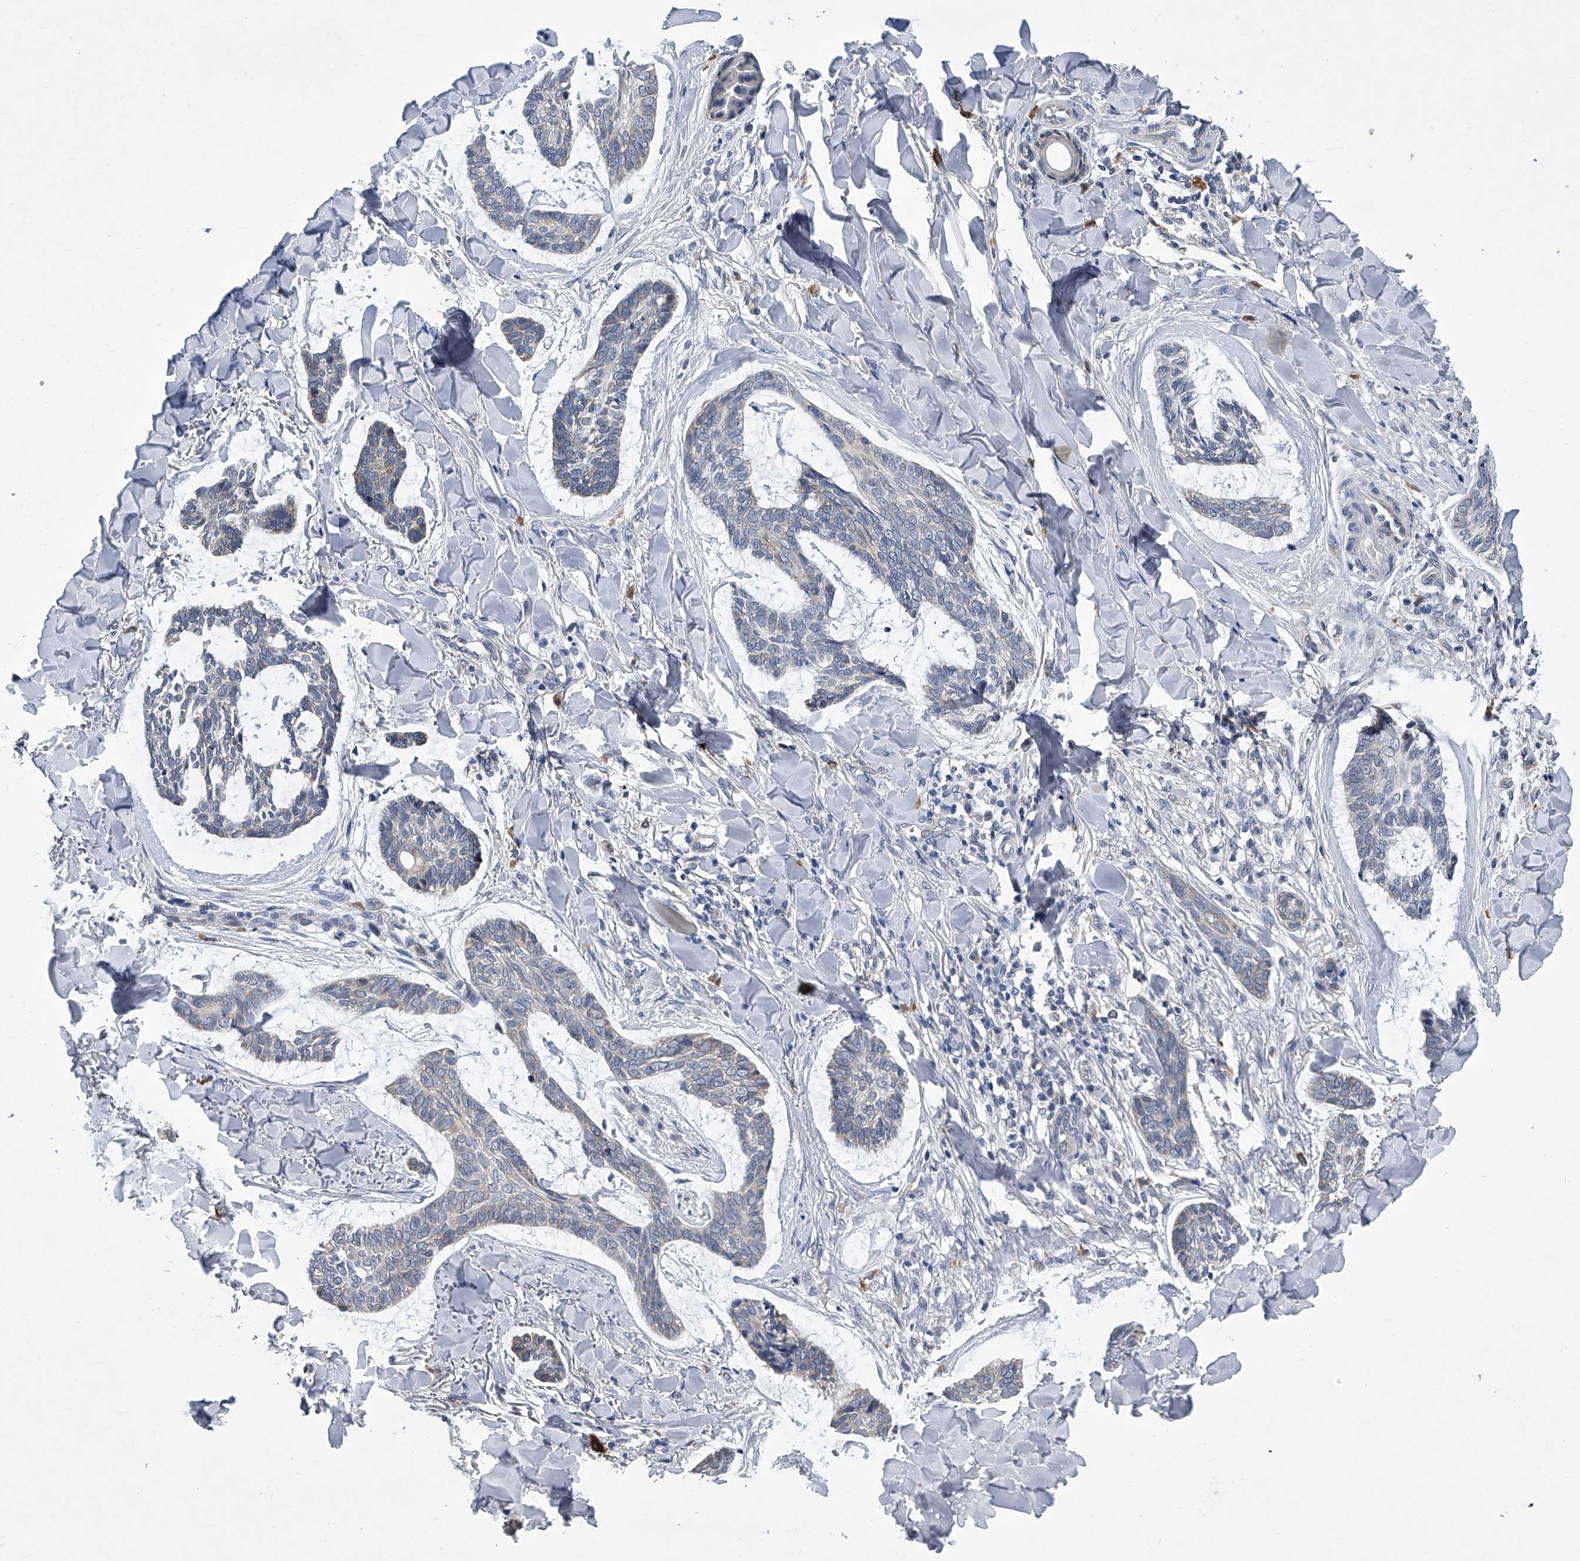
{"staining": {"intensity": "negative", "quantity": "none", "location": "none"}, "tissue": "skin cancer", "cell_type": "Tumor cells", "image_type": "cancer", "snomed": [{"axis": "morphology", "description": "Basal cell carcinoma"}, {"axis": "topography", "description": "Skin"}], "caption": "IHC of human basal cell carcinoma (skin) shows no positivity in tumor cells.", "gene": "RNF5", "patient": {"sex": "male", "age": 43}}